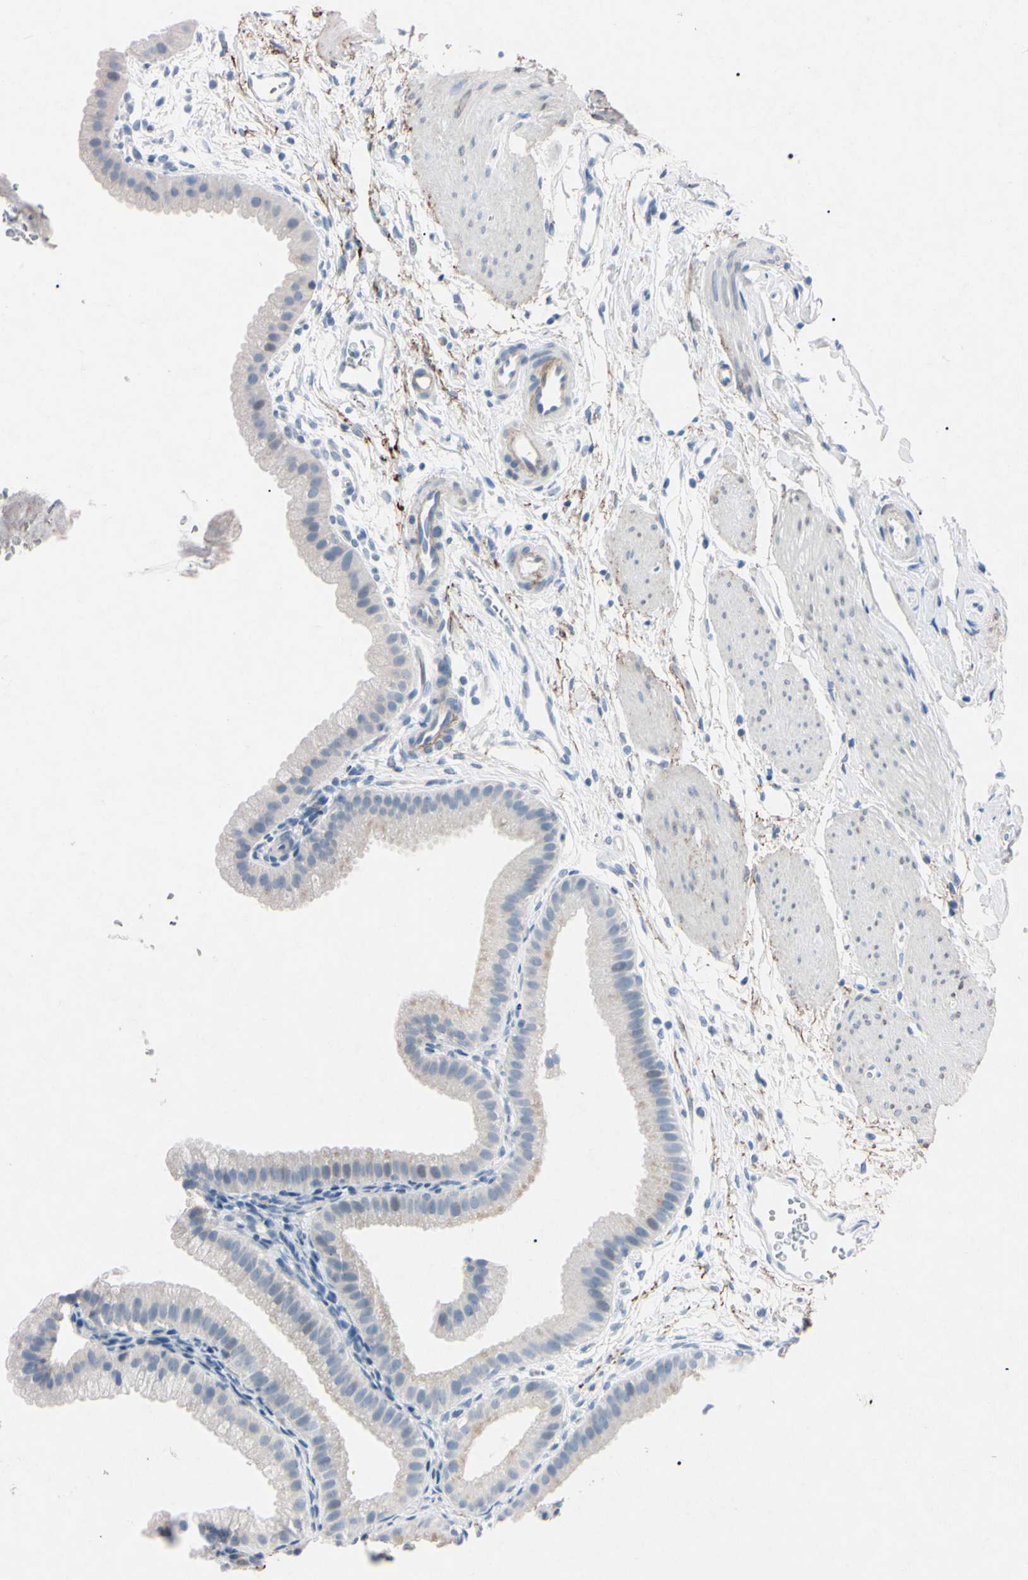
{"staining": {"intensity": "negative", "quantity": "none", "location": "none"}, "tissue": "gallbladder", "cell_type": "Glandular cells", "image_type": "normal", "snomed": [{"axis": "morphology", "description": "Normal tissue, NOS"}, {"axis": "topography", "description": "Gallbladder"}], "caption": "Immunohistochemistry (IHC) of unremarkable gallbladder demonstrates no staining in glandular cells. (DAB immunohistochemistry (IHC) visualized using brightfield microscopy, high magnification).", "gene": "ELN", "patient": {"sex": "female", "age": 64}}